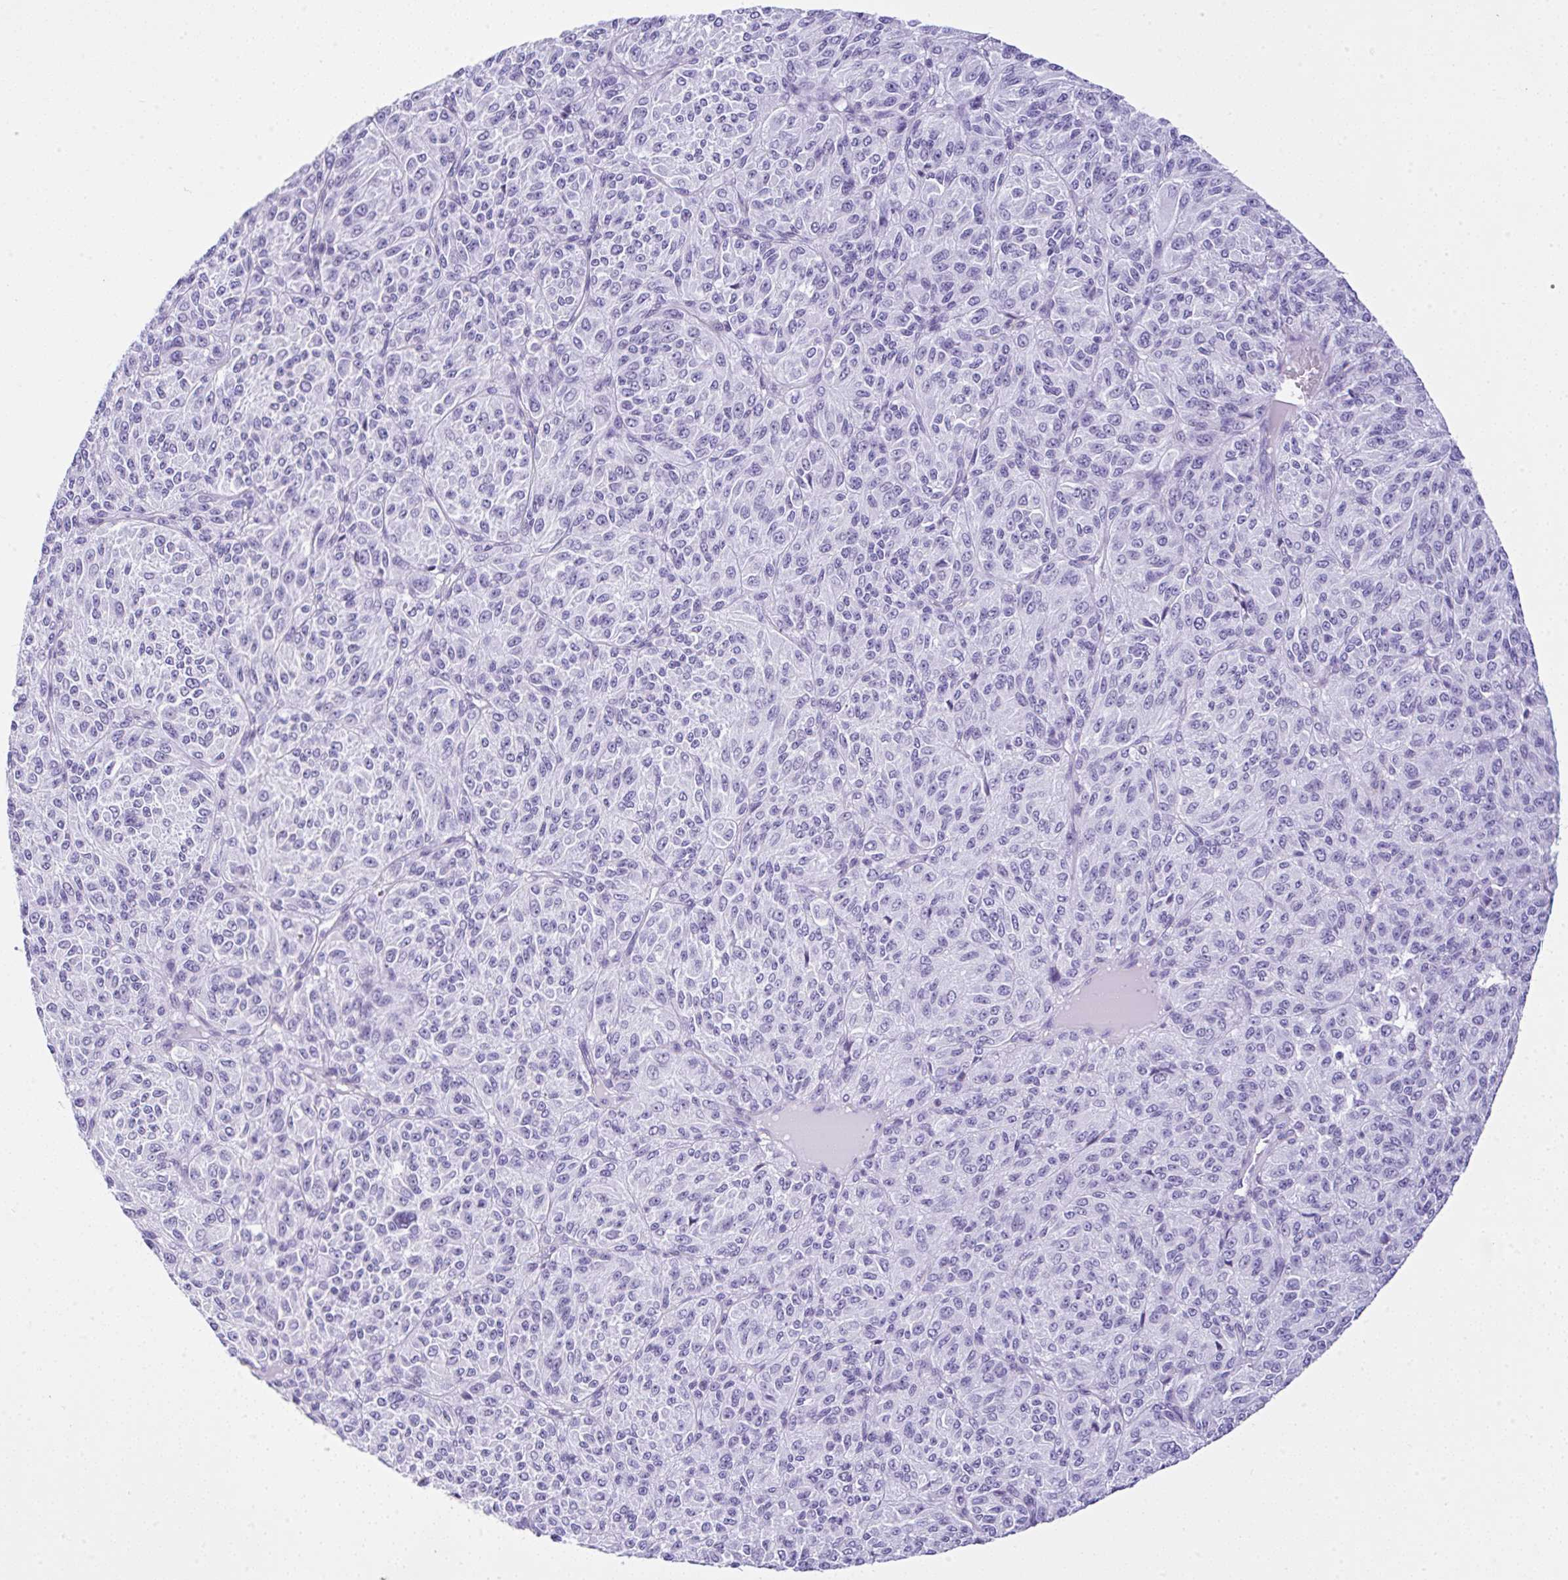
{"staining": {"intensity": "negative", "quantity": "none", "location": "none"}, "tissue": "melanoma", "cell_type": "Tumor cells", "image_type": "cancer", "snomed": [{"axis": "morphology", "description": "Malignant melanoma, Metastatic site"}, {"axis": "topography", "description": "Brain"}], "caption": "This is an immunohistochemistry image of human melanoma. There is no positivity in tumor cells.", "gene": "KRT27", "patient": {"sex": "female", "age": 56}}